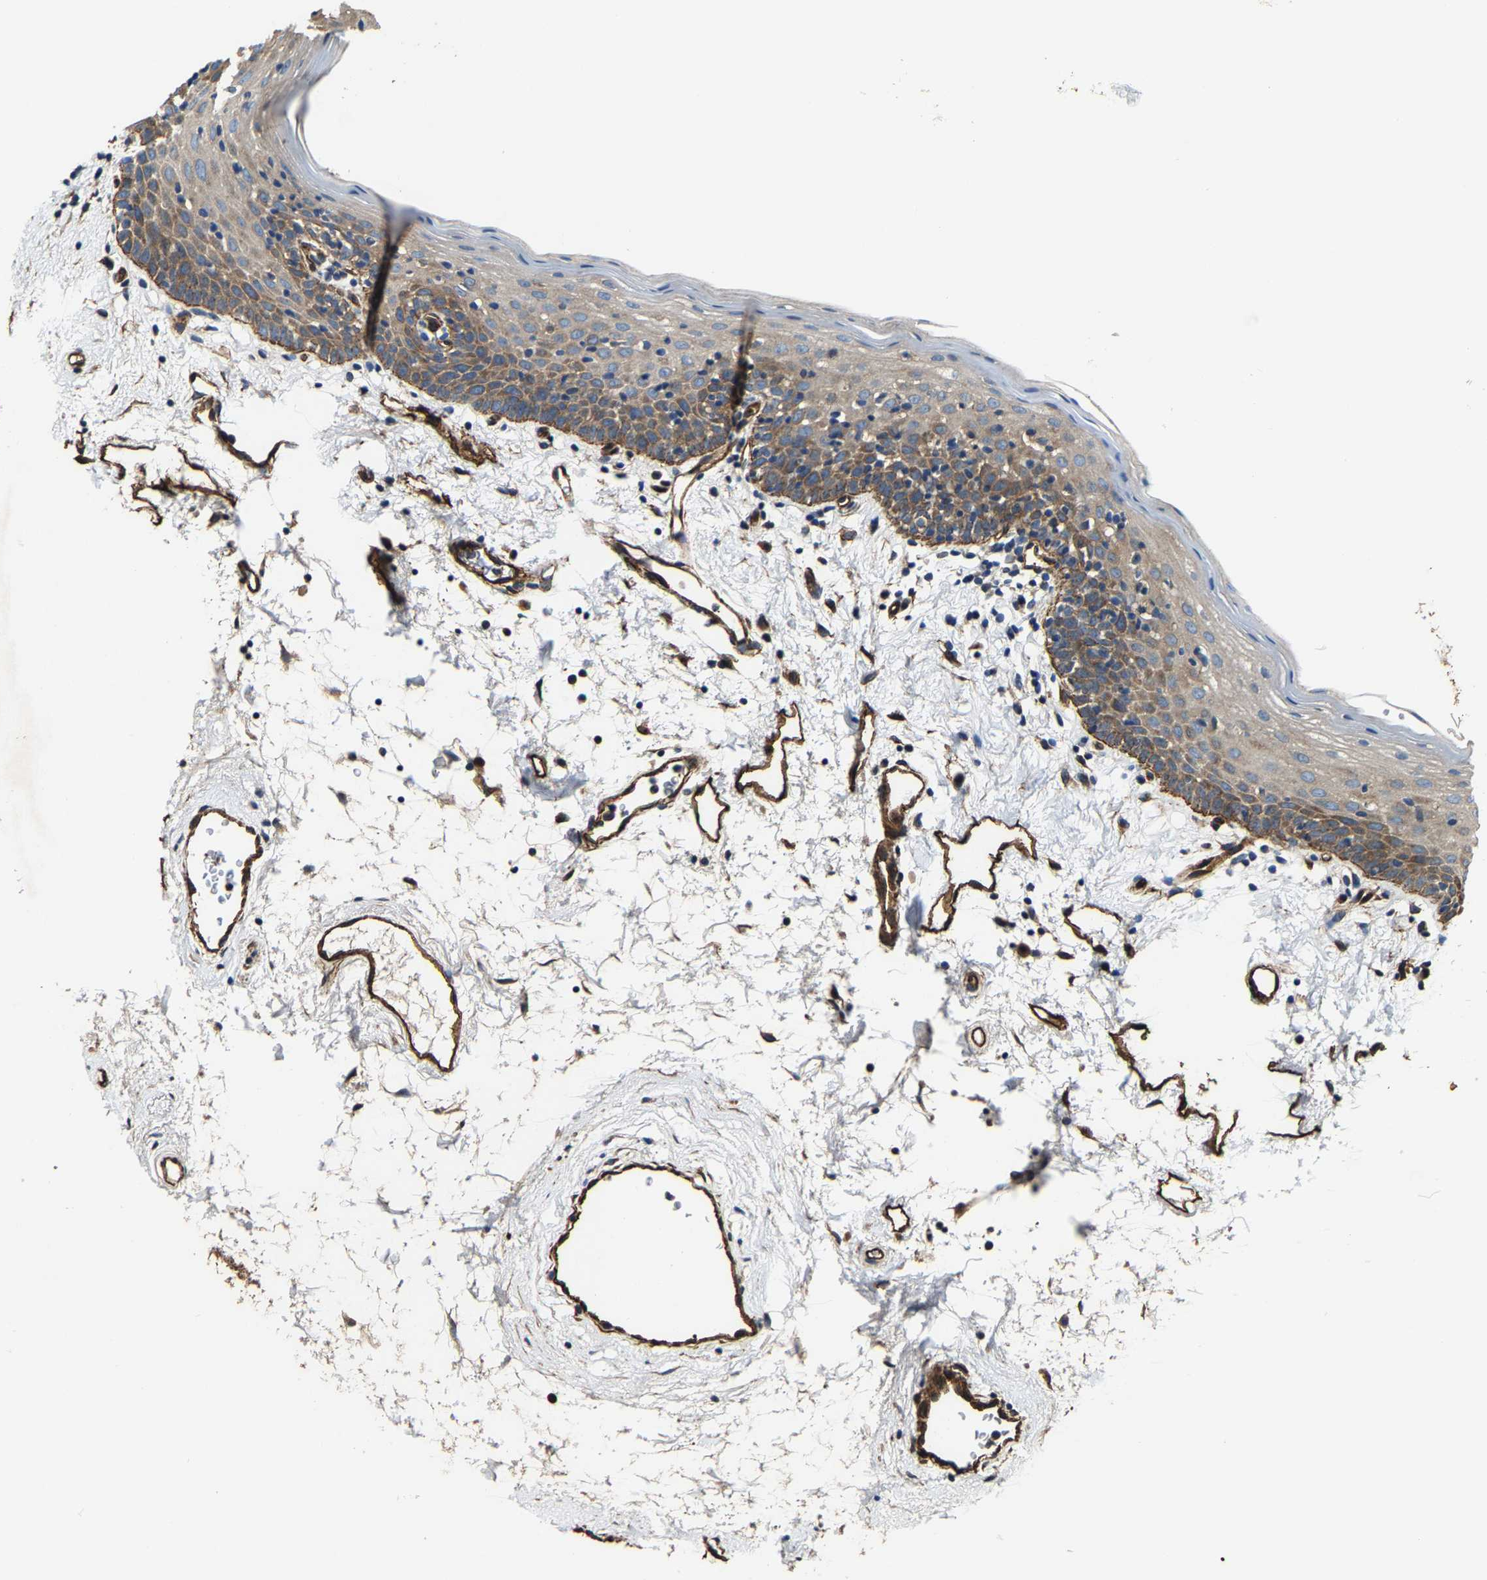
{"staining": {"intensity": "moderate", "quantity": "25%-75%", "location": "cytoplasmic/membranous"}, "tissue": "oral mucosa", "cell_type": "Squamous epithelial cells", "image_type": "normal", "snomed": [{"axis": "morphology", "description": "Normal tissue, NOS"}, {"axis": "topography", "description": "Oral tissue"}], "caption": "Protein expression analysis of benign human oral mucosa reveals moderate cytoplasmic/membranous positivity in about 25%-75% of squamous epithelial cells. Using DAB (3,3'-diaminobenzidine) (brown) and hematoxylin (blue) stains, captured at high magnification using brightfield microscopy.", "gene": "GFRA3", "patient": {"sex": "male", "age": 66}}